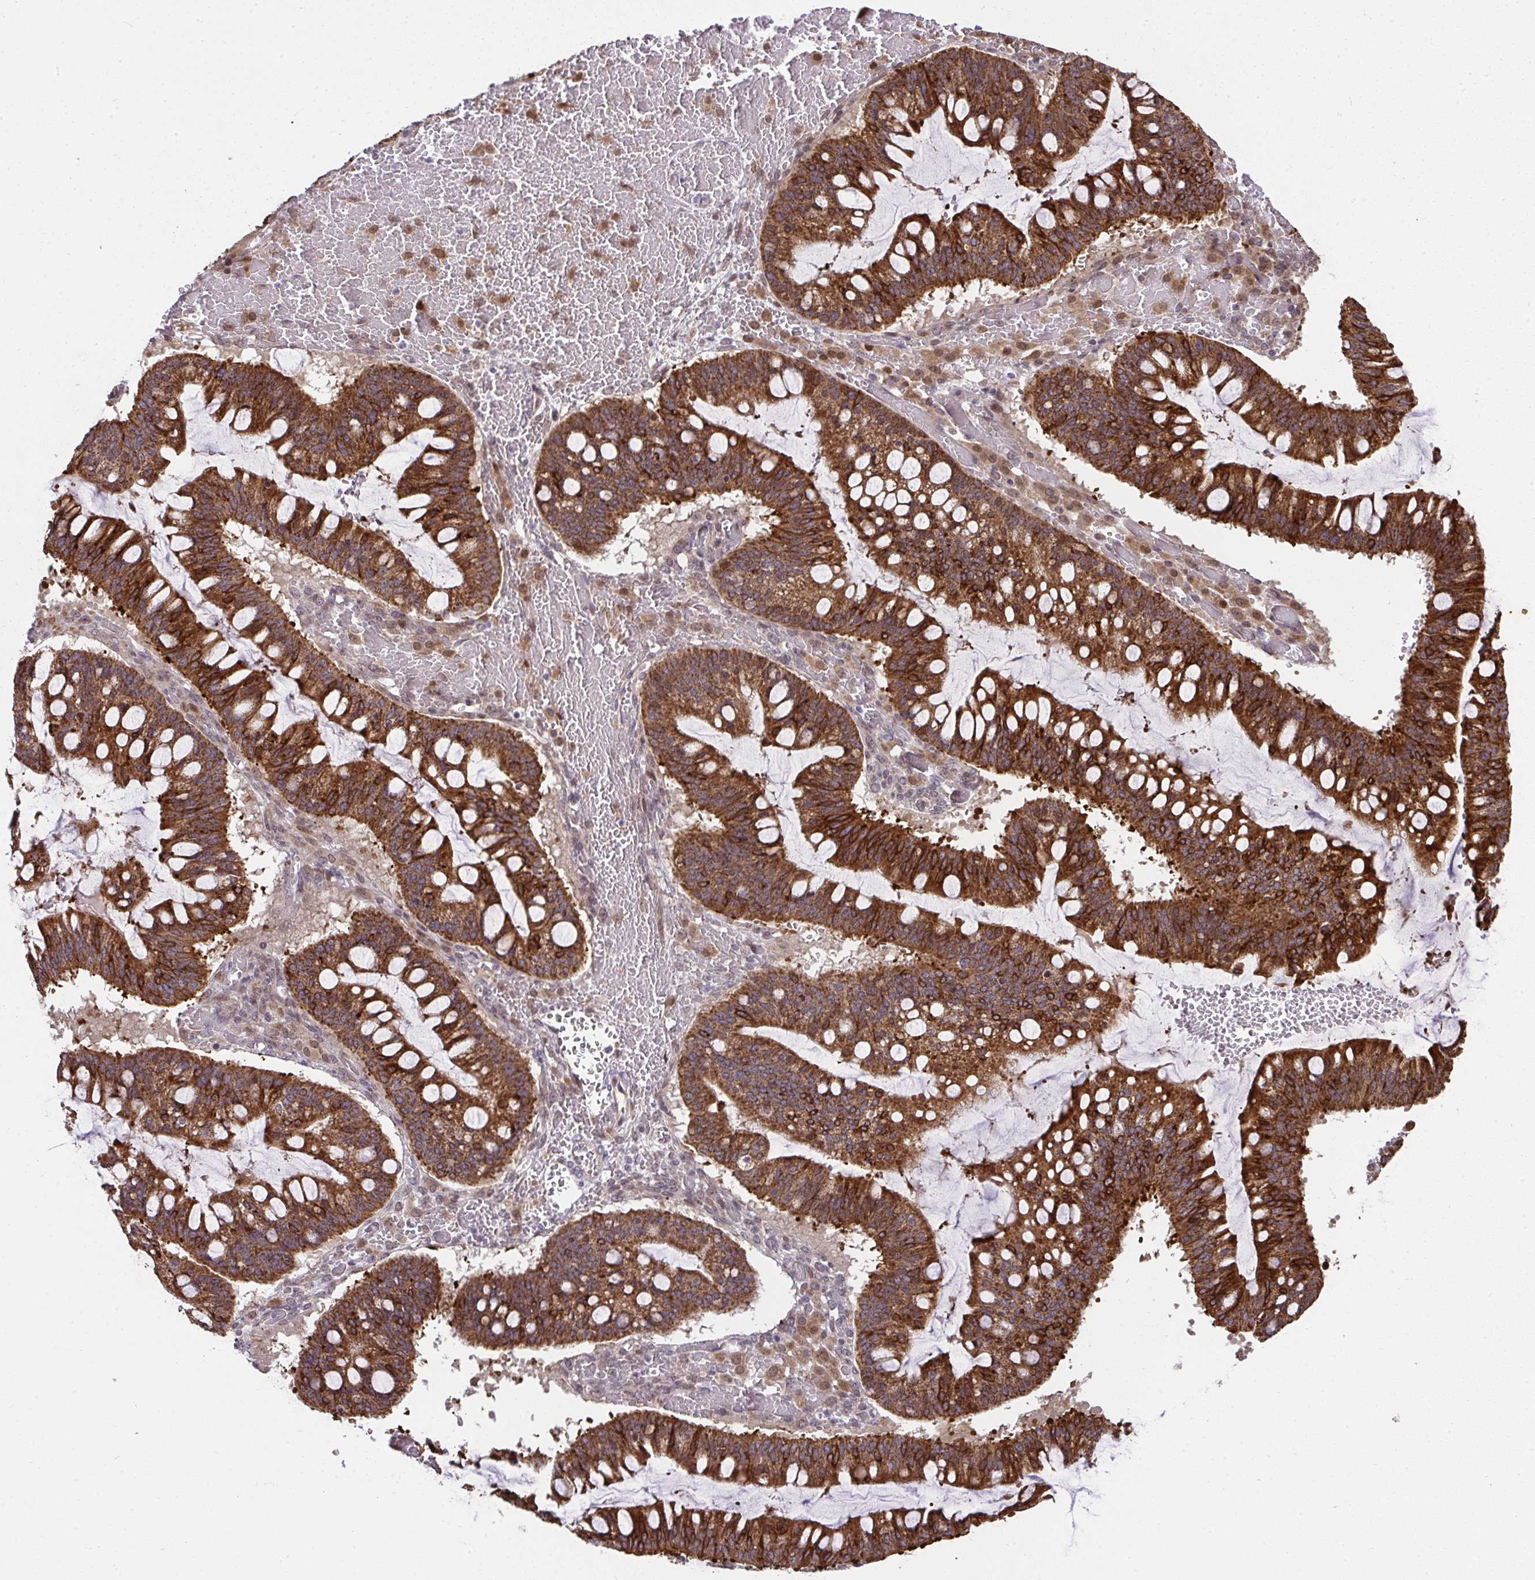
{"staining": {"intensity": "strong", "quantity": ">75%", "location": "cytoplasmic/membranous"}, "tissue": "ovarian cancer", "cell_type": "Tumor cells", "image_type": "cancer", "snomed": [{"axis": "morphology", "description": "Cystadenocarcinoma, mucinous, NOS"}, {"axis": "topography", "description": "Ovary"}], "caption": "High-magnification brightfield microscopy of ovarian mucinous cystadenocarcinoma stained with DAB (3,3'-diaminobenzidine) (brown) and counterstained with hematoxylin (blue). tumor cells exhibit strong cytoplasmic/membranous staining is identified in approximately>75% of cells.", "gene": "RDH14", "patient": {"sex": "female", "age": 73}}